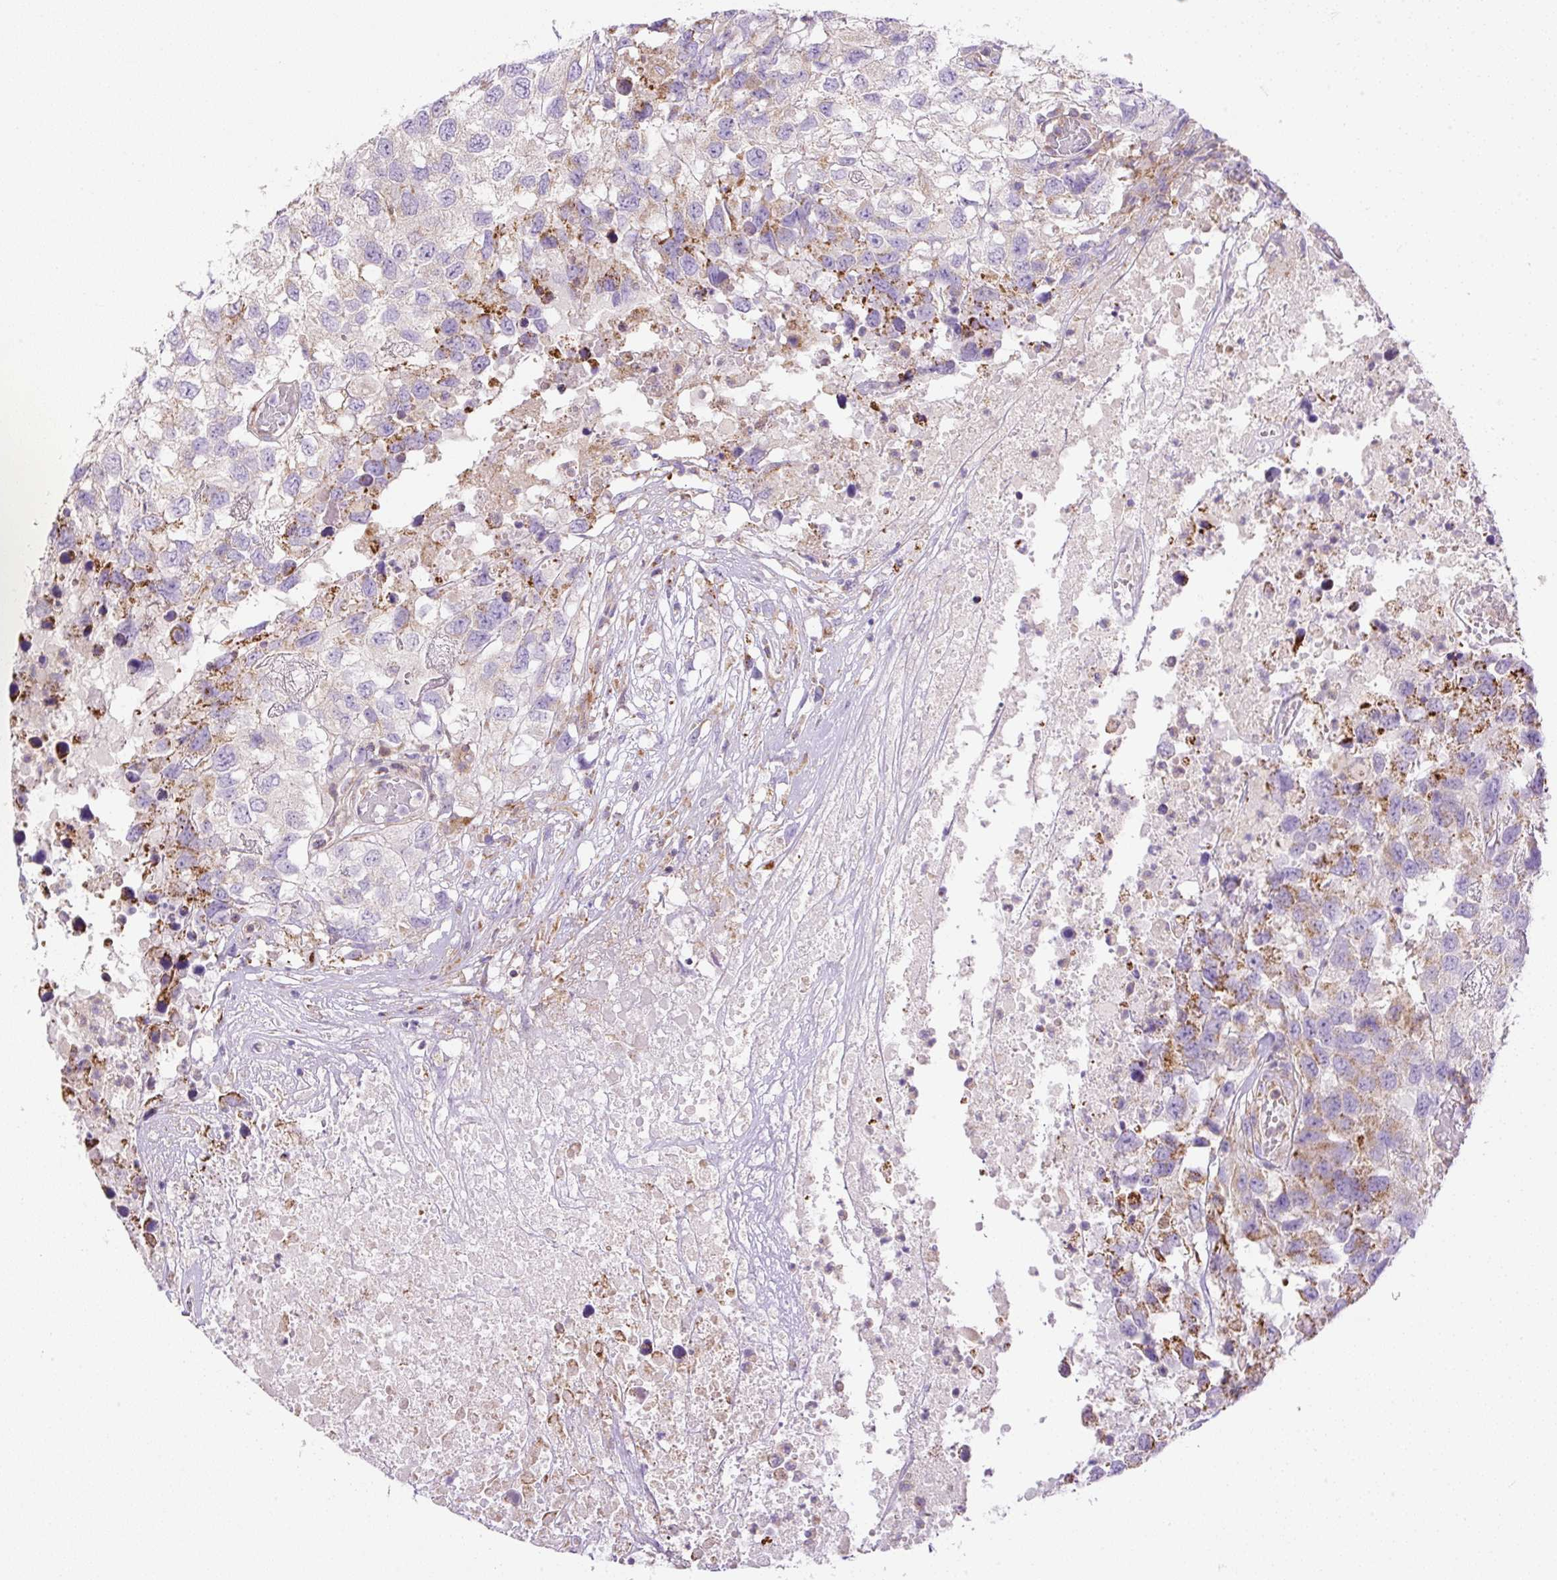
{"staining": {"intensity": "weak", "quantity": "<25%", "location": "cytoplasmic/membranous"}, "tissue": "testis cancer", "cell_type": "Tumor cells", "image_type": "cancer", "snomed": [{"axis": "morphology", "description": "Carcinoma, Embryonal, NOS"}, {"axis": "topography", "description": "Testis"}], "caption": "Micrograph shows no significant protein staining in tumor cells of testis embryonal carcinoma. (DAB (3,3'-diaminobenzidine) immunohistochemistry, high magnification).", "gene": "NF1", "patient": {"sex": "male", "age": 83}}